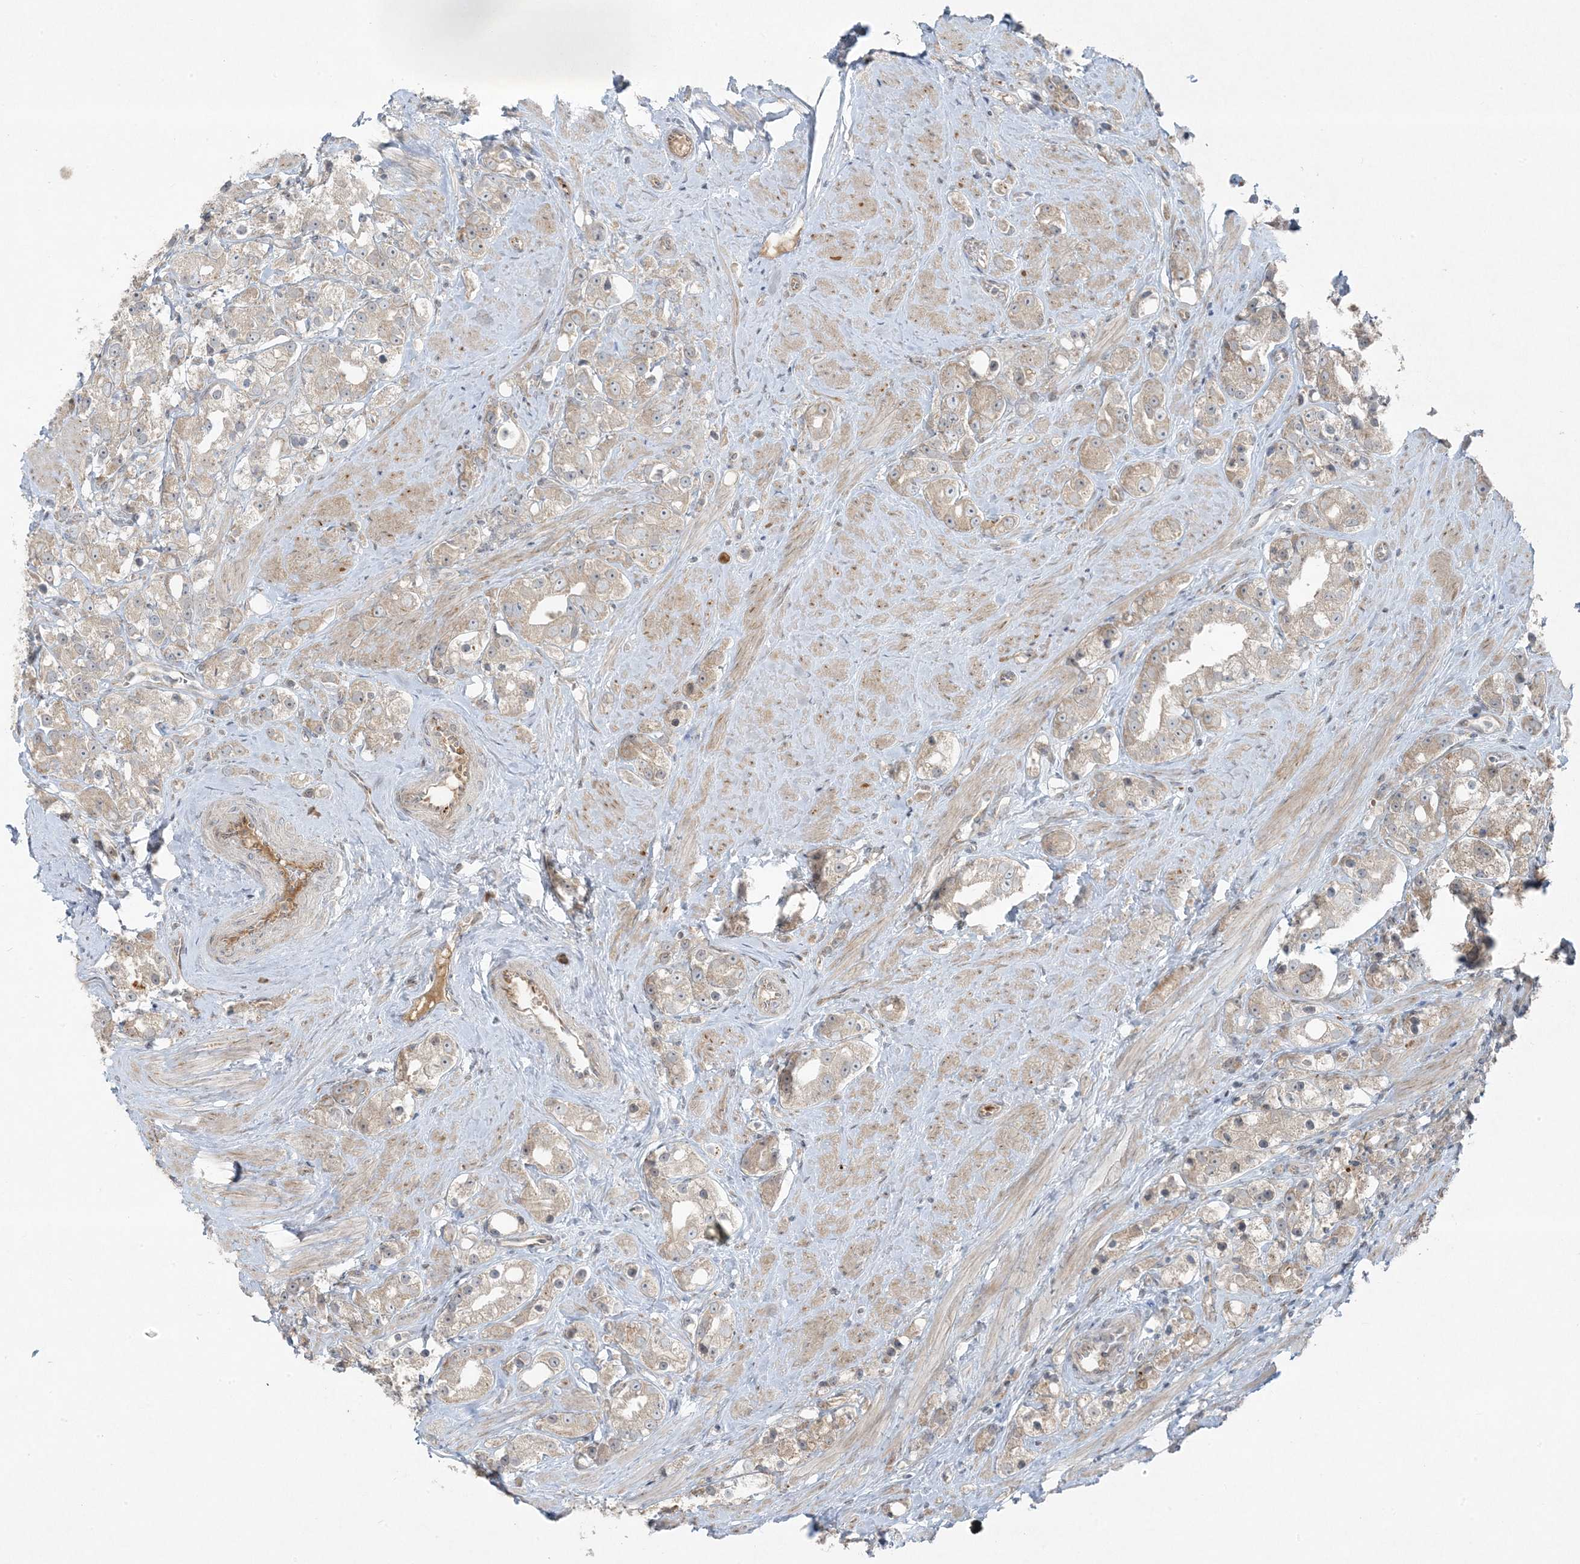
{"staining": {"intensity": "weak", "quantity": ">75%", "location": "cytoplasmic/membranous"}, "tissue": "prostate cancer", "cell_type": "Tumor cells", "image_type": "cancer", "snomed": [{"axis": "morphology", "description": "Adenocarcinoma, NOS"}, {"axis": "topography", "description": "Prostate"}], "caption": "Weak cytoplasmic/membranous positivity is appreciated in about >75% of tumor cells in adenocarcinoma (prostate).", "gene": "ZNF263", "patient": {"sex": "male", "age": 79}}